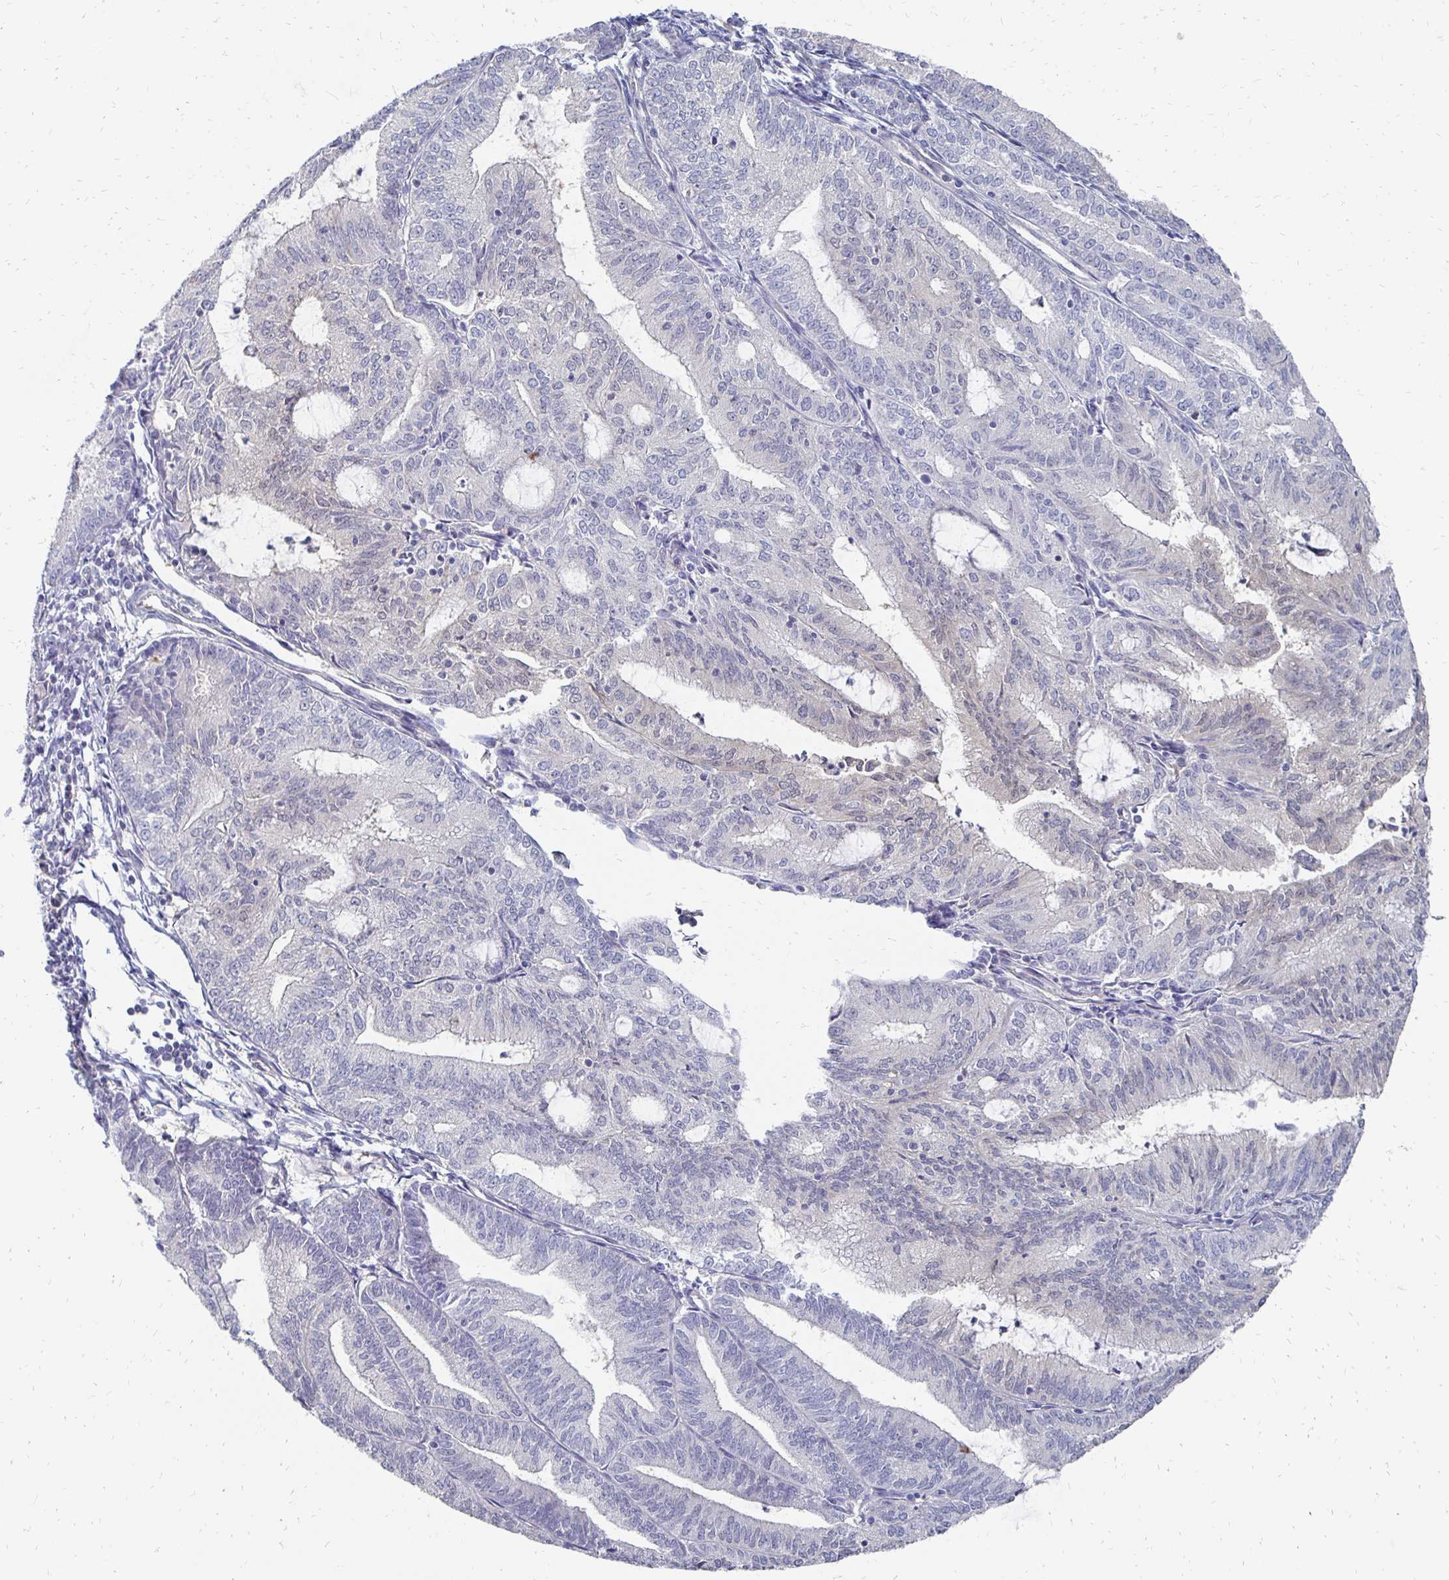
{"staining": {"intensity": "negative", "quantity": "none", "location": "none"}, "tissue": "endometrial cancer", "cell_type": "Tumor cells", "image_type": "cancer", "snomed": [{"axis": "morphology", "description": "Adenocarcinoma, NOS"}, {"axis": "topography", "description": "Endometrium"}], "caption": "Protein analysis of endometrial adenocarcinoma reveals no significant staining in tumor cells. The staining is performed using DAB (3,3'-diaminobenzidine) brown chromogen with nuclei counter-stained in using hematoxylin.", "gene": "SYCP3", "patient": {"sex": "female", "age": 70}}